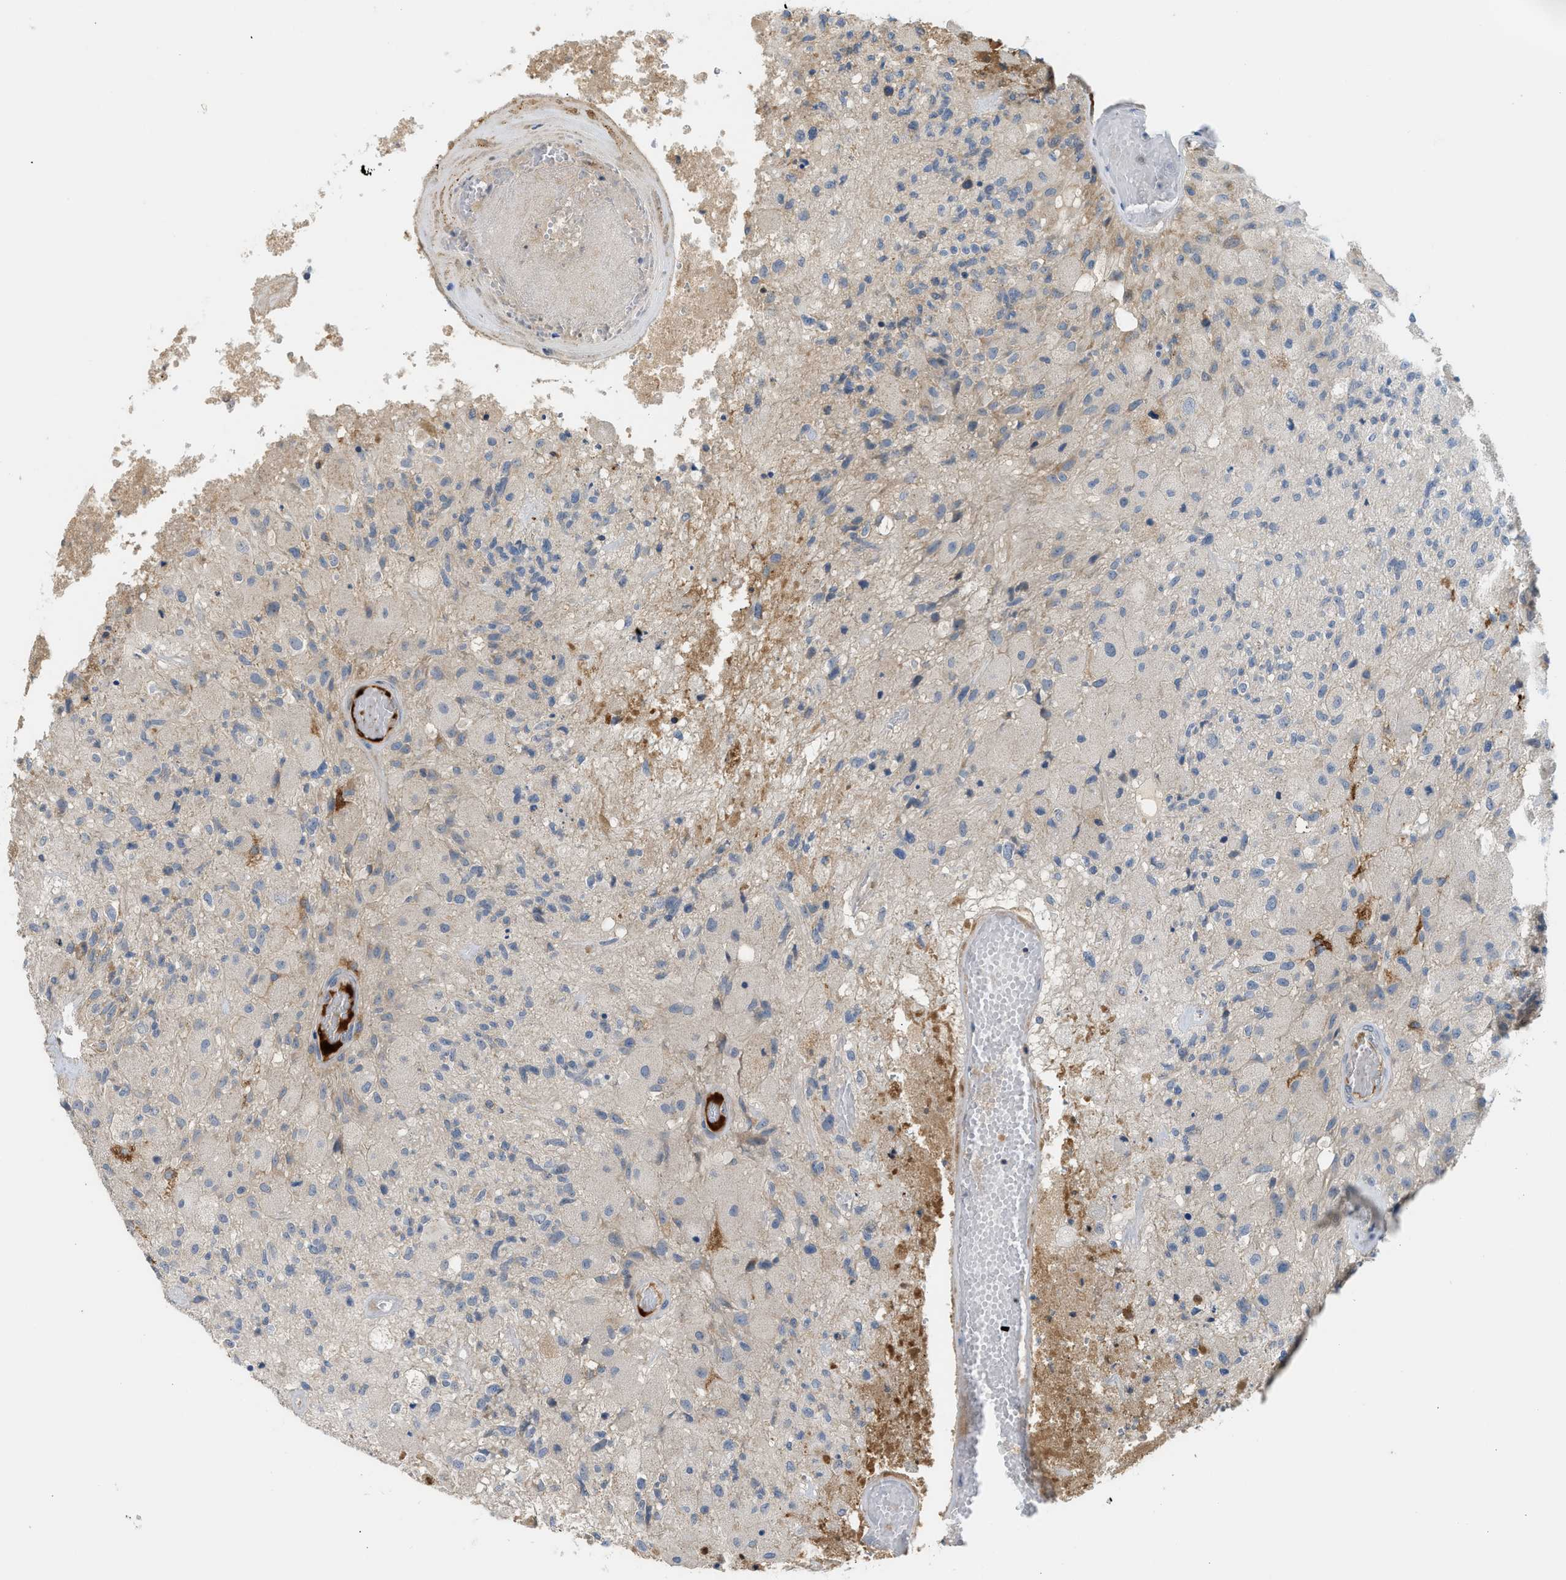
{"staining": {"intensity": "weak", "quantity": "<25%", "location": "cytoplasmic/membranous"}, "tissue": "glioma", "cell_type": "Tumor cells", "image_type": "cancer", "snomed": [{"axis": "morphology", "description": "Normal tissue, NOS"}, {"axis": "morphology", "description": "Glioma, malignant, High grade"}, {"axis": "topography", "description": "Cerebral cortex"}], "caption": "The immunohistochemistry micrograph has no significant expression in tumor cells of high-grade glioma (malignant) tissue.", "gene": "RHBDF2", "patient": {"sex": "male", "age": 77}}